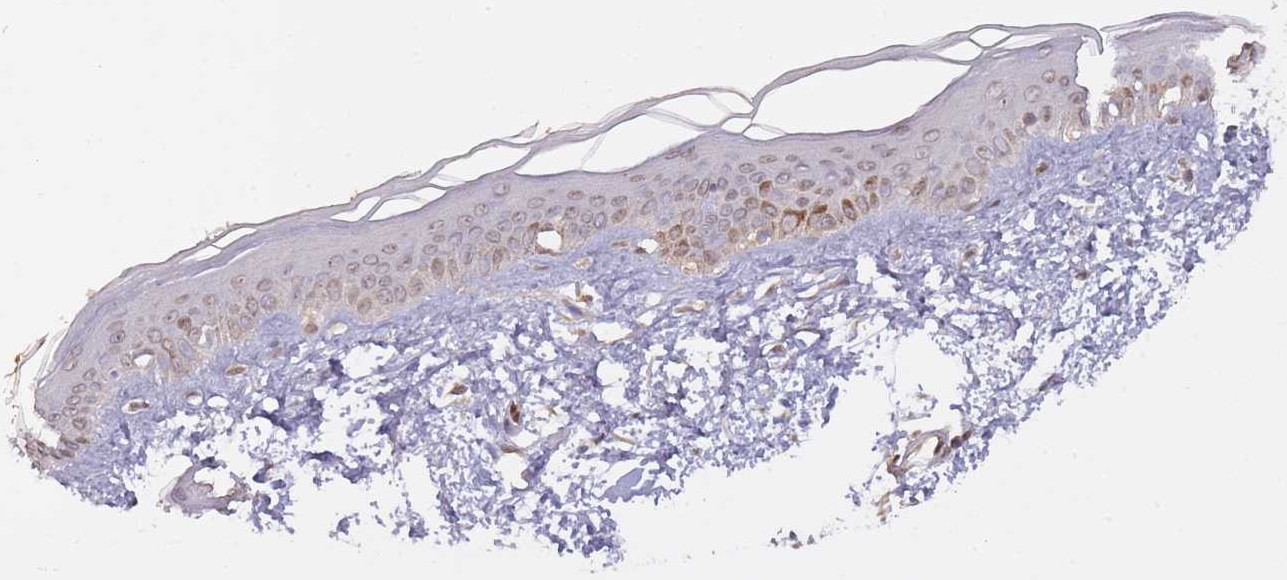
{"staining": {"intensity": "negative", "quantity": "none", "location": "none"}, "tissue": "skin", "cell_type": "Fibroblasts", "image_type": "normal", "snomed": [{"axis": "morphology", "description": "Normal tissue, NOS"}, {"axis": "topography", "description": "Skin"}], "caption": "A high-resolution histopathology image shows IHC staining of normal skin, which demonstrates no significant expression in fibroblasts. (Stains: DAB (3,3'-diaminobenzidine) immunohistochemistry (IHC) with hematoxylin counter stain, Microscopy: brightfield microscopy at high magnification).", "gene": "ADCYAP1R1", "patient": {"sex": "female", "age": 58}}